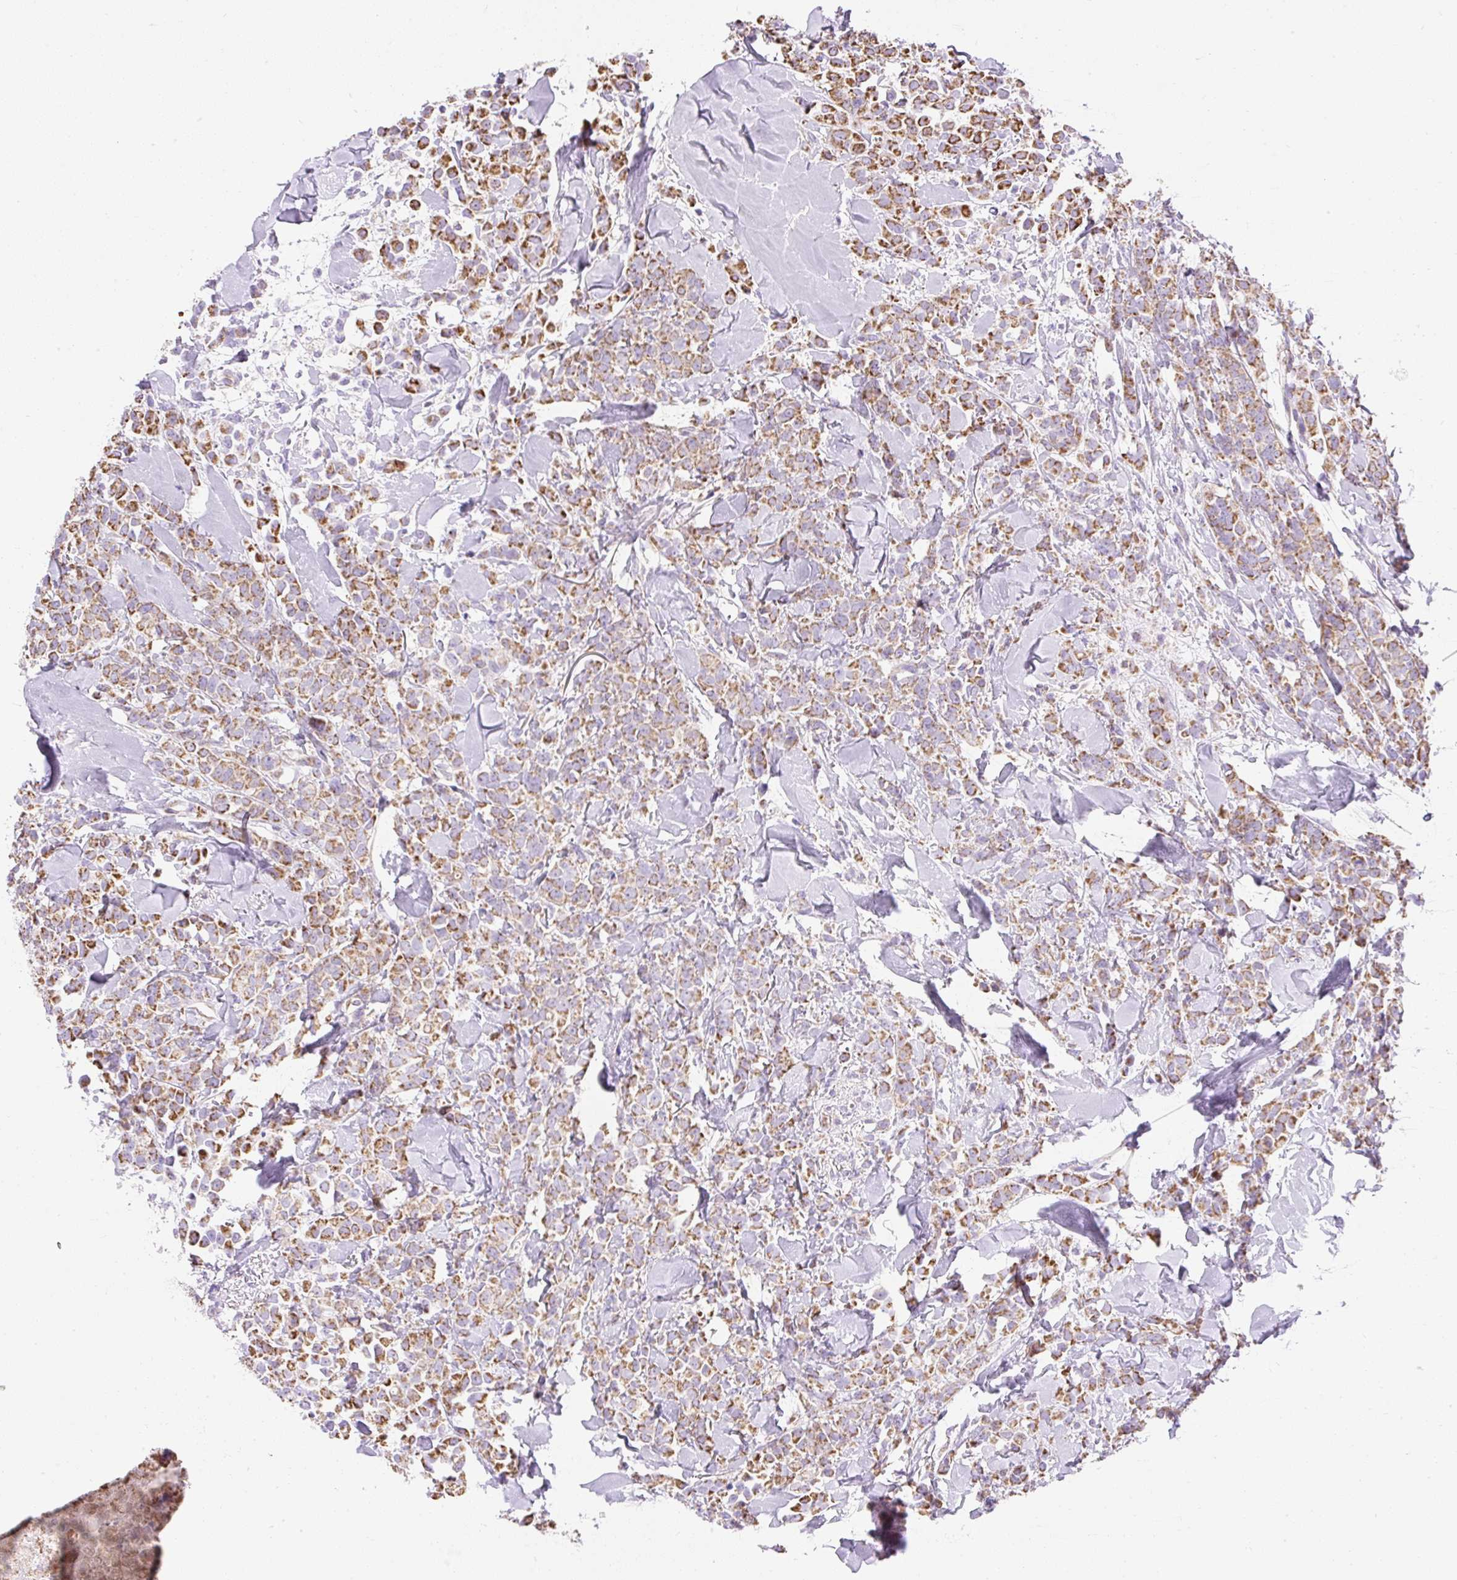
{"staining": {"intensity": "moderate", "quantity": ">75%", "location": "cytoplasmic/membranous"}, "tissue": "breast cancer", "cell_type": "Tumor cells", "image_type": "cancer", "snomed": [{"axis": "morphology", "description": "Lobular carcinoma"}, {"axis": "topography", "description": "Breast"}], "caption": "A brown stain shows moderate cytoplasmic/membranous expression of a protein in human lobular carcinoma (breast) tumor cells. (DAB (3,3'-diaminobenzidine) IHC with brightfield microscopy, high magnification).", "gene": "DAAM2", "patient": {"sex": "female", "age": 91}}